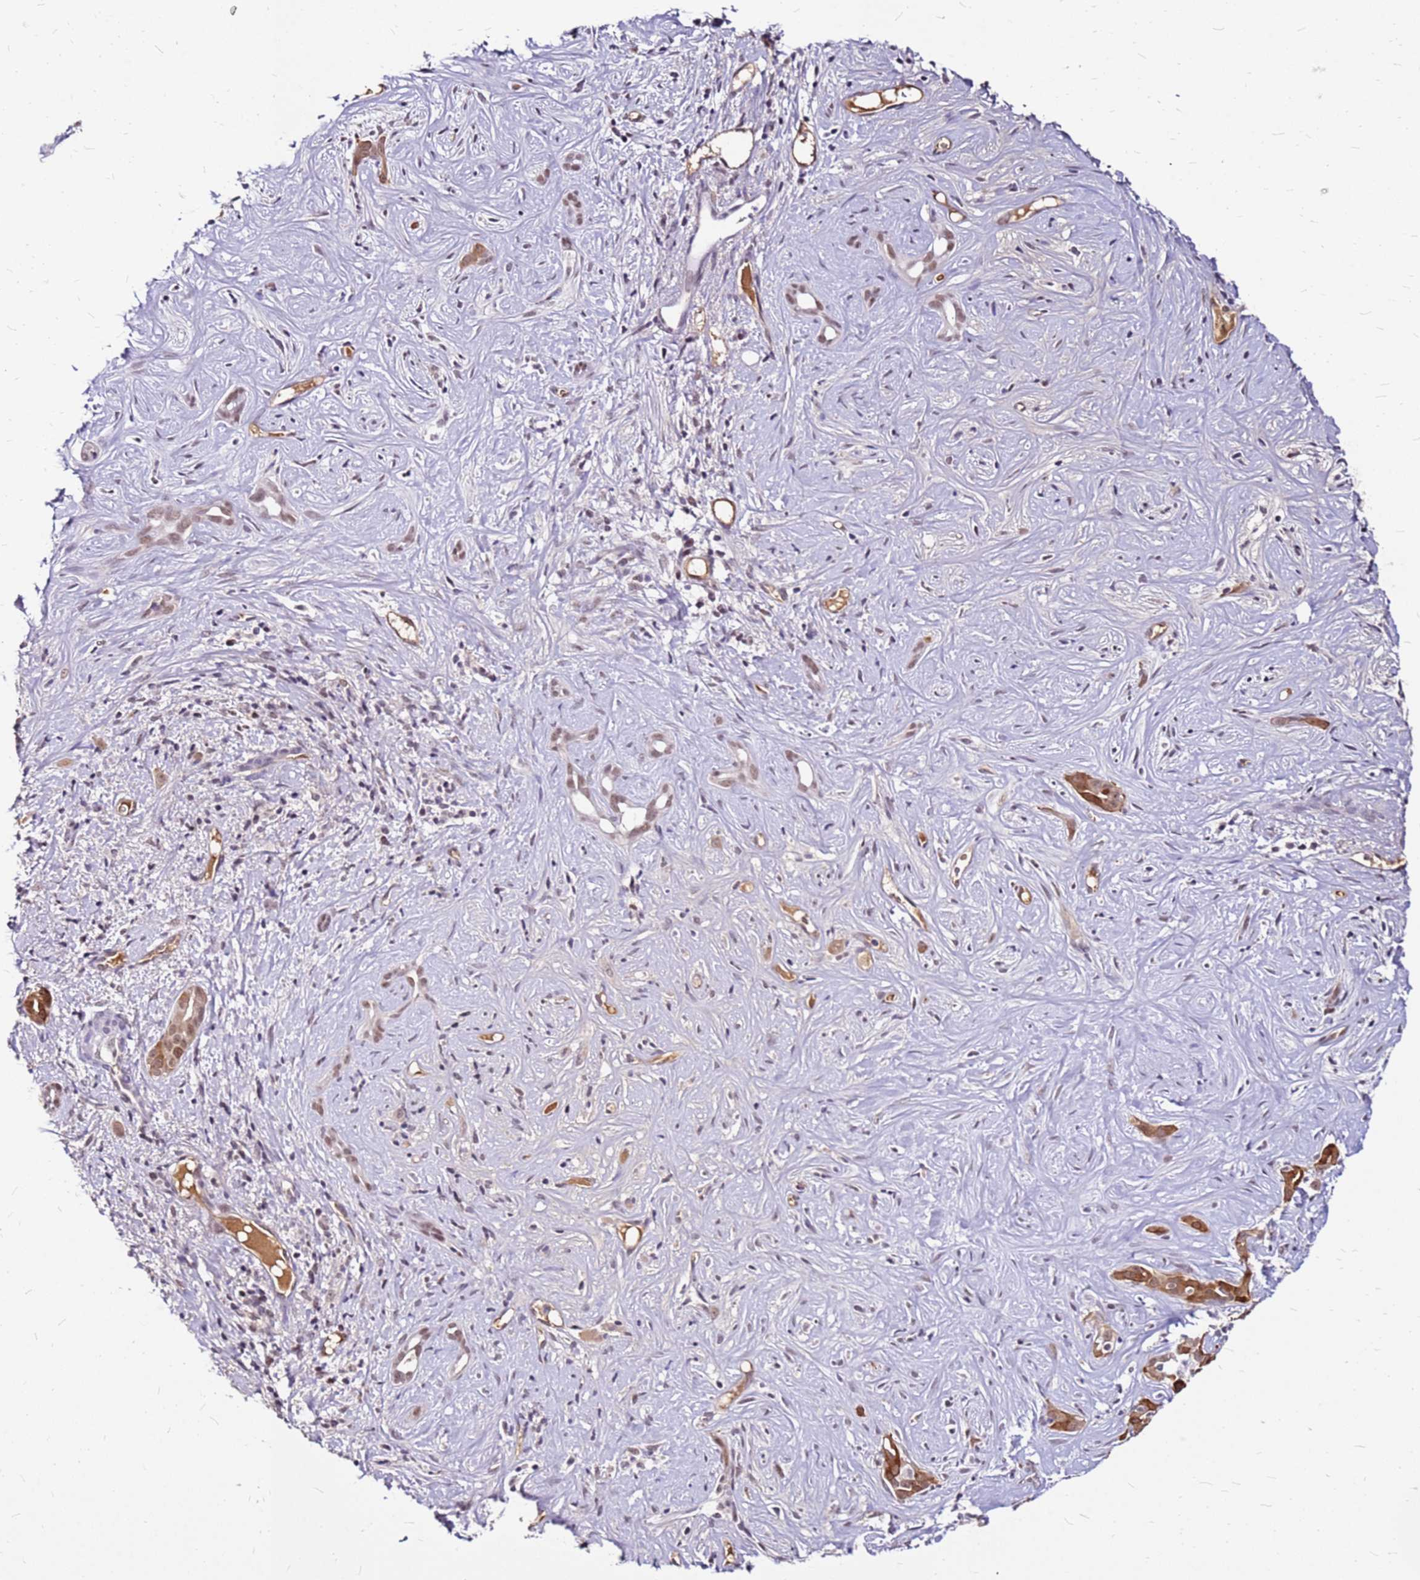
{"staining": {"intensity": "moderate", "quantity": ">75%", "location": "cytoplasmic/membranous,nuclear"}, "tissue": "liver cancer", "cell_type": "Tumor cells", "image_type": "cancer", "snomed": [{"axis": "morphology", "description": "Cholangiocarcinoma"}, {"axis": "topography", "description": "Liver"}], "caption": "Immunohistochemistry (IHC) staining of liver cholangiocarcinoma, which displays medium levels of moderate cytoplasmic/membranous and nuclear staining in approximately >75% of tumor cells indicating moderate cytoplasmic/membranous and nuclear protein staining. The staining was performed using DAB (3,3'-diaminobenzidine) (brown) for protein detection and nuclei were counterstained in hematoxylin (blue).", "gene": "ALDH1A3", "patient": {"sex": "male", "age": 67}}